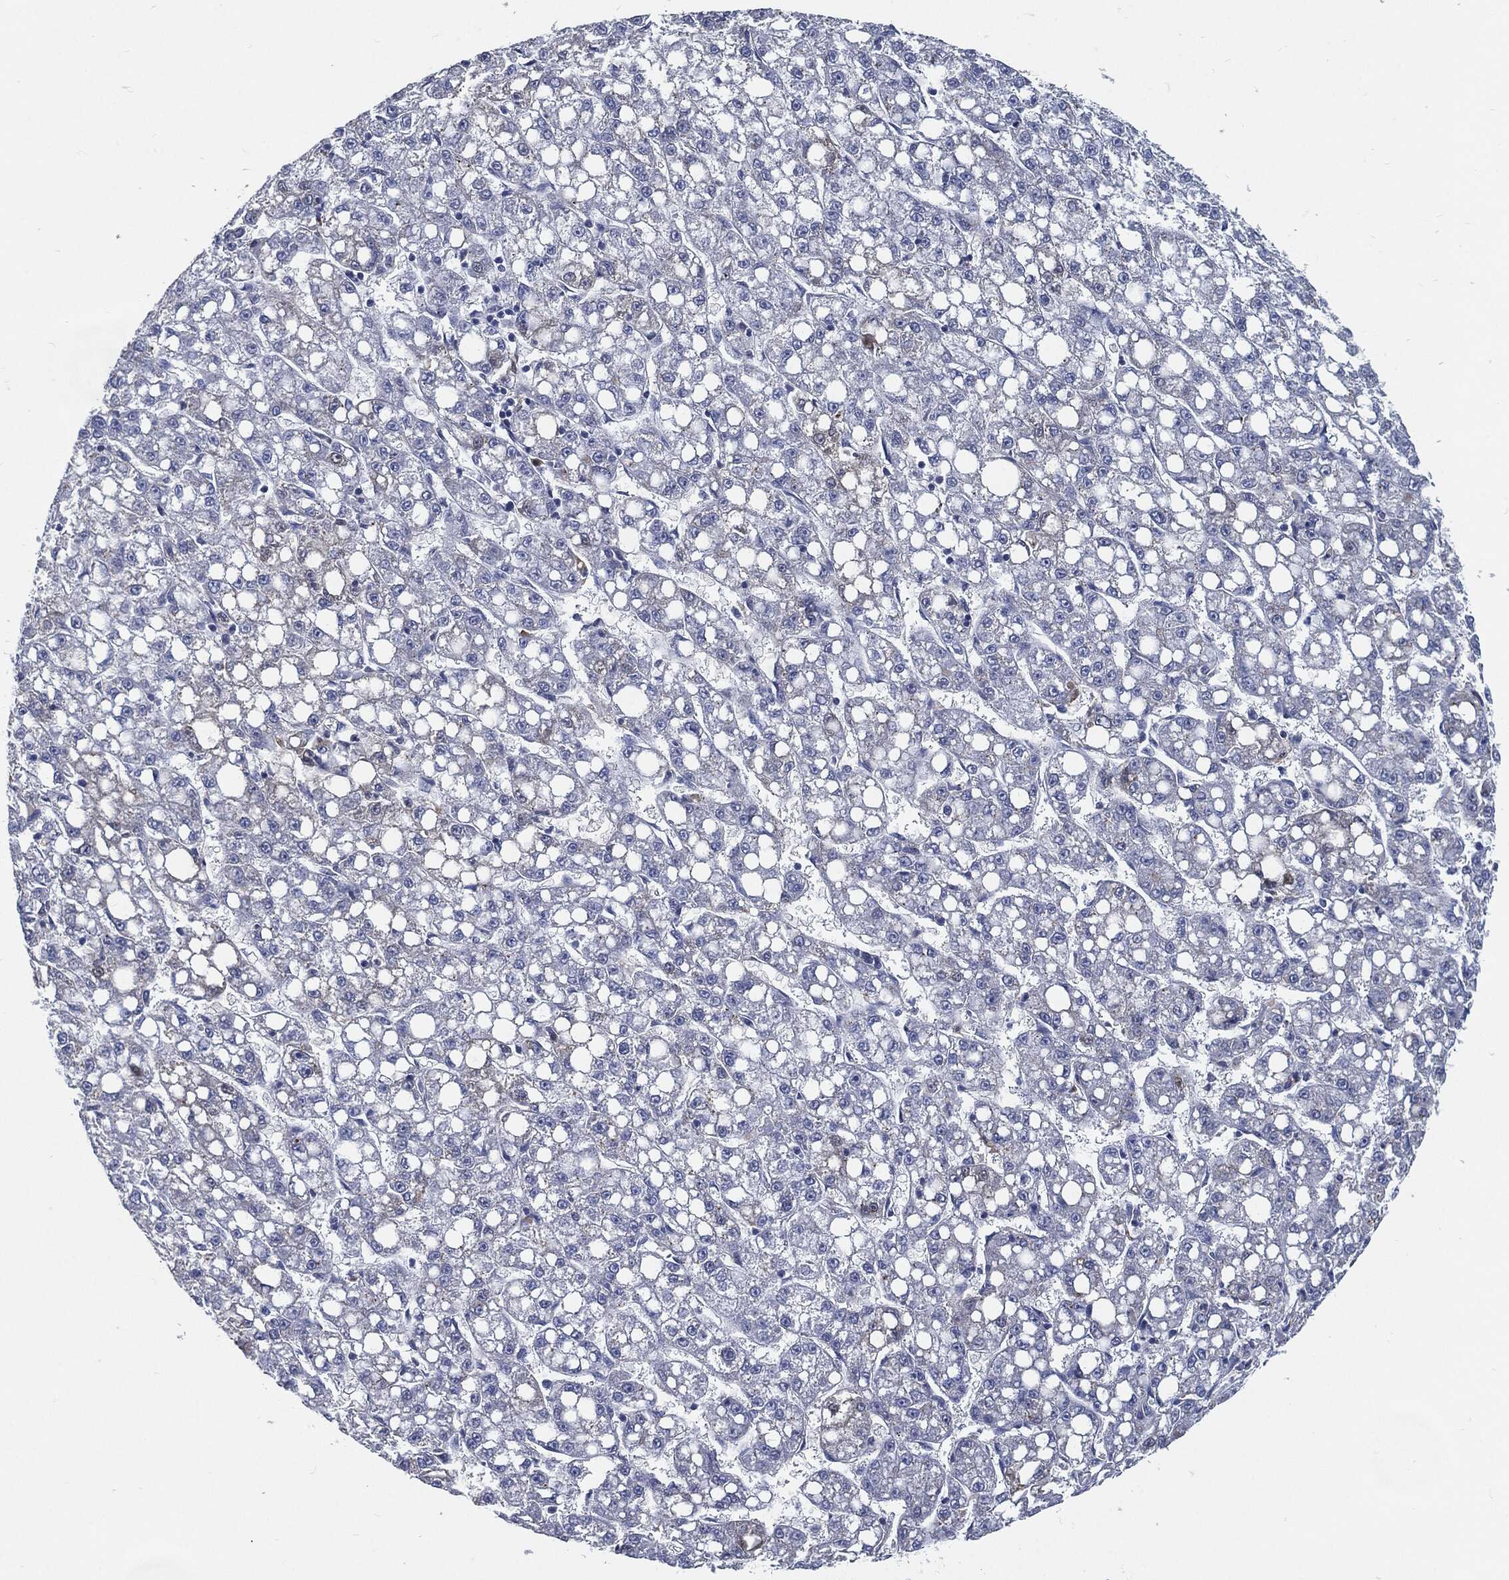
{"staining": {"intensity": "negative", "quantity": "none", "location": "none"}, "tissue": "liver cancer", "cell_type": "Tumor cells", "image_type": "cancer", "snomed": [{"axis": "morphology", "description": "Carcinoma, Hepatocellular, NOS"}, {"axis": "topography", "description": "Liver"}], "caption": "Tumor cells show no significant protein staining in hepatocellular carcinoma (liver).", "gene": "MST1", "patient": {"sex": "female", "age": 65}}